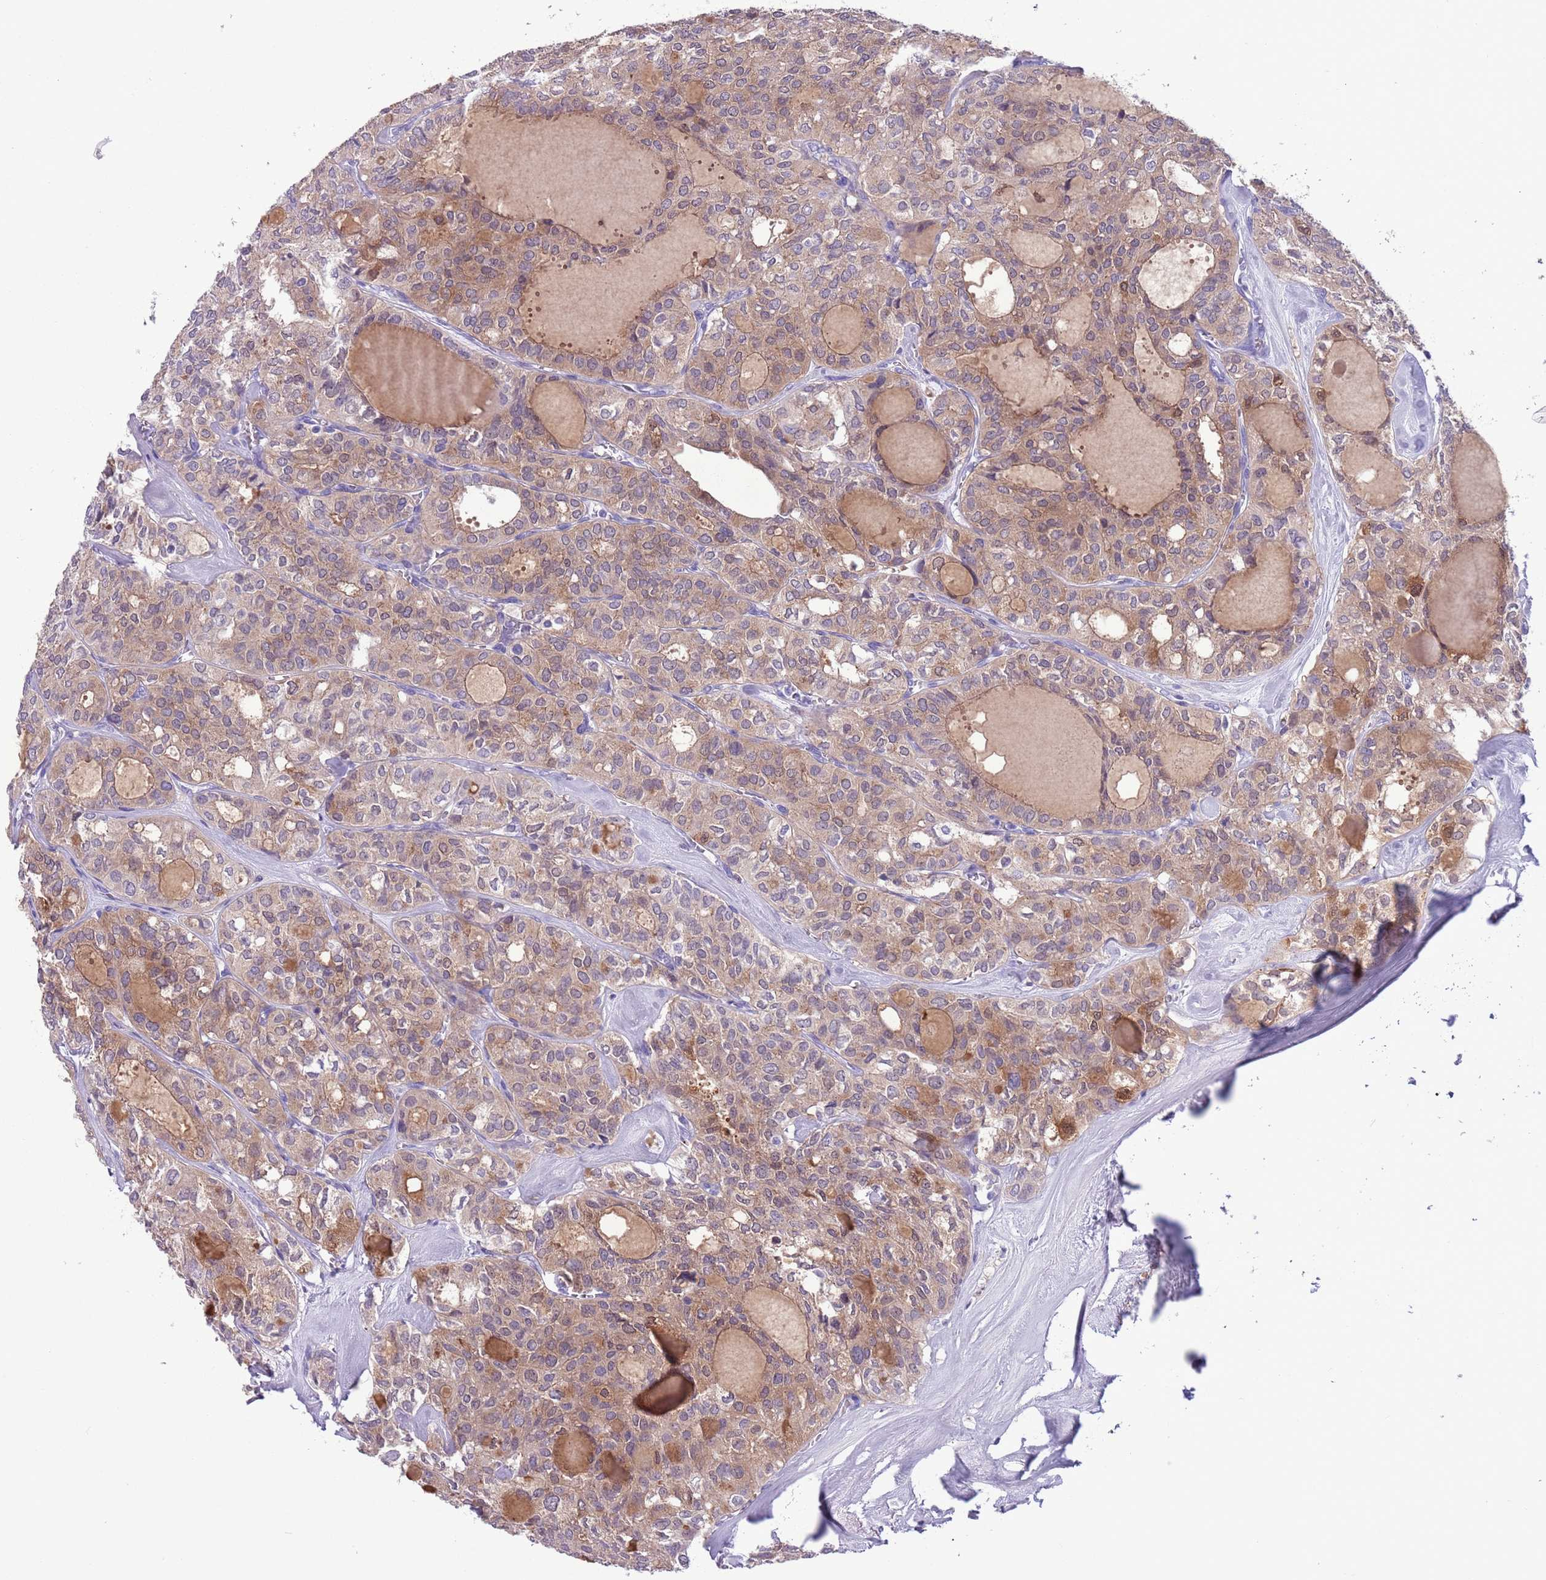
{"staining": {"intensity": "moderate", "quantity": ">75%", "location": "cytoplasmic/membranous"}, "tissue": "thyroid cancer", "cell_type": "Tumor cells", "image_type": "cancer", "snomed": [{"axis": "morphology", "description": "Follicular adenoma carcinoma, NOS"}, {"axis": "topography", "description": "Thyroid gland"}], "caption": "Thyroid cancer (follicular adenoma carcinoma) stained with immunohistochemistry demonstrates moderate cytoplasmic/membranous positivity in about >75% of tumor cells.", "gene": "PFKFB2", "patient": {"sex": "male", "age": 75}}